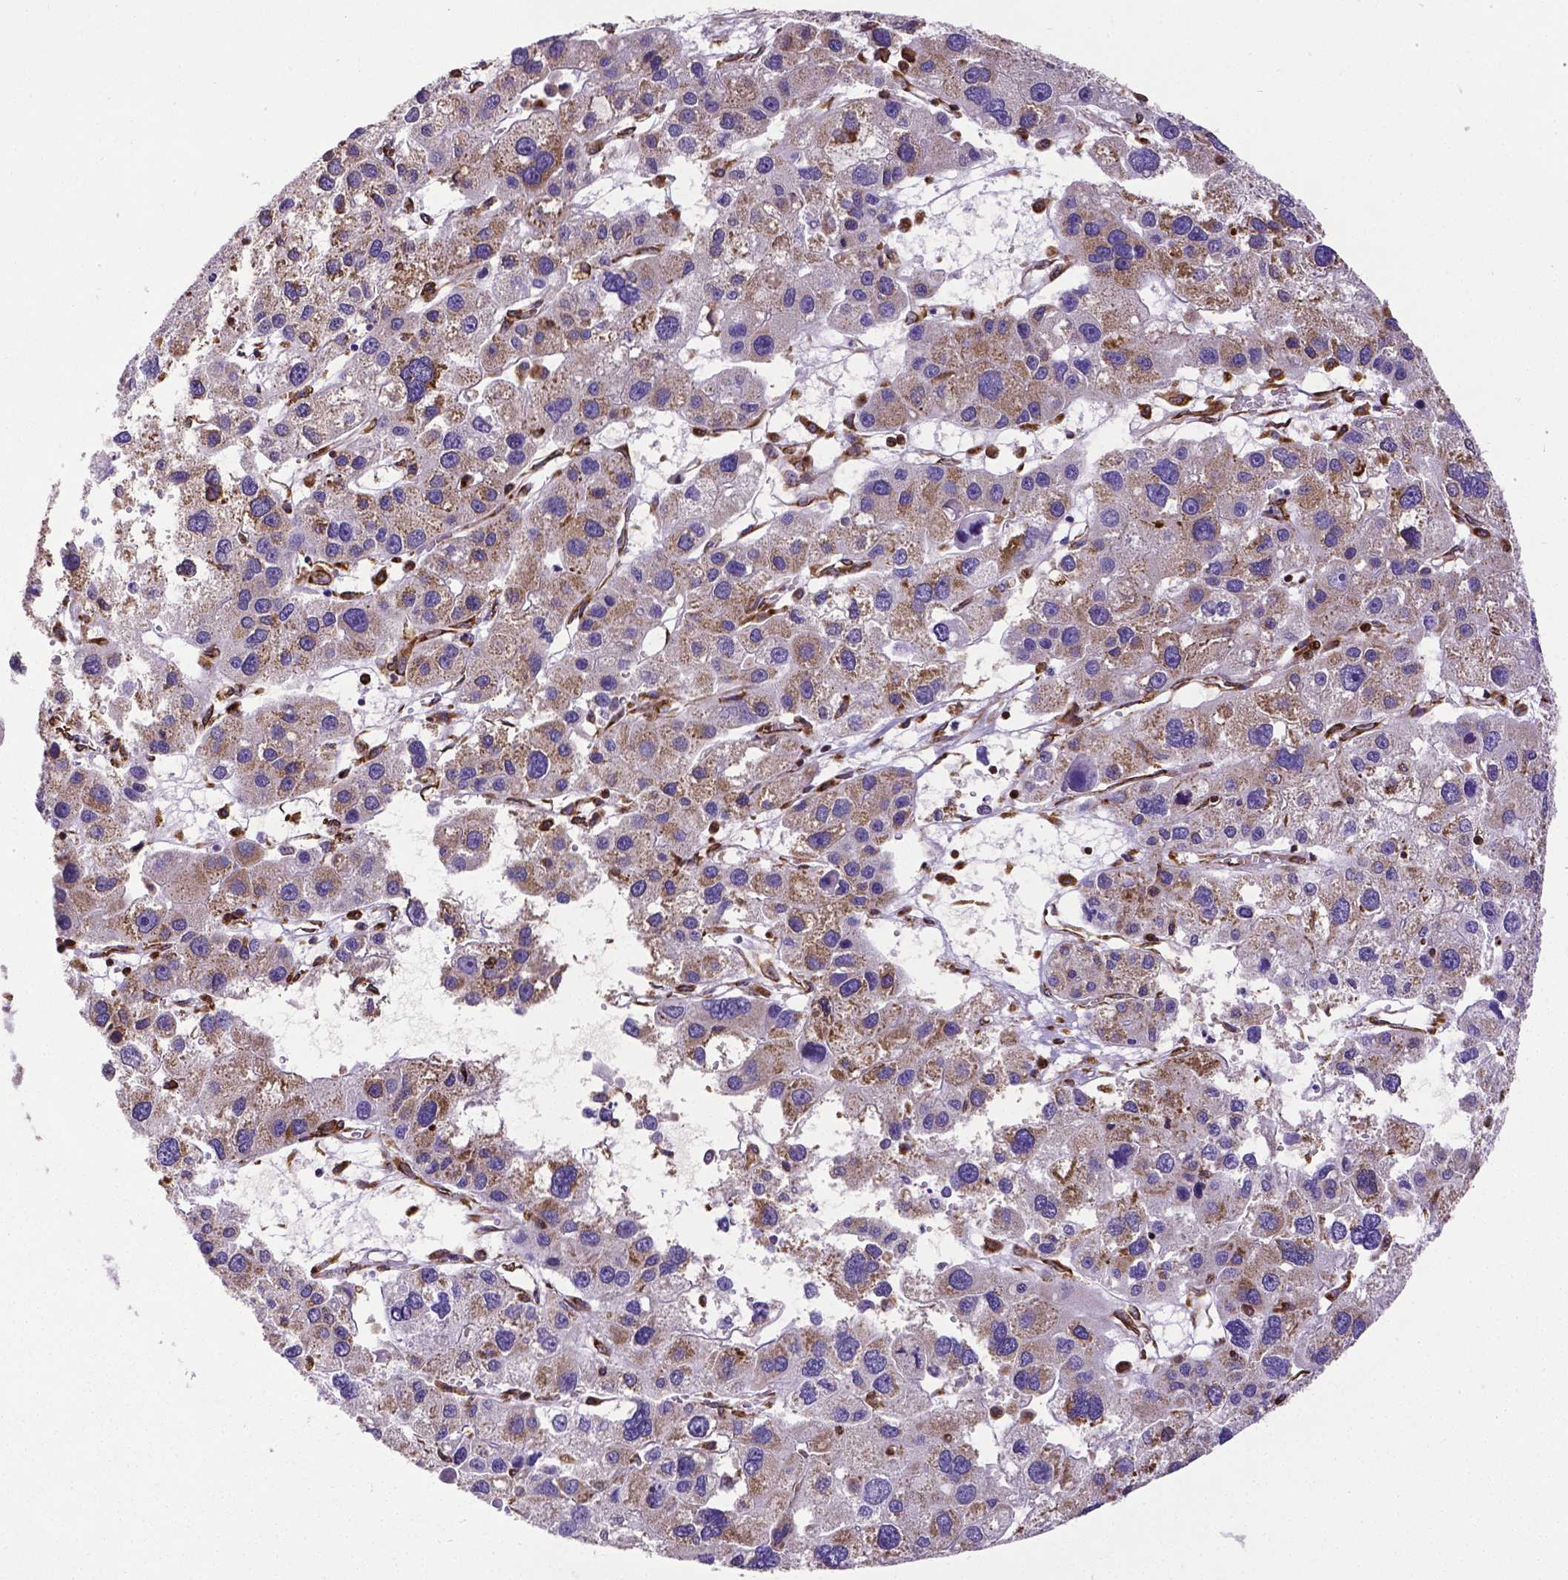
{"staining": {"intensity": "moderate", "quantity": "25%-75%", "location": "cytoplasmic/membranous"}, "tissue": "liver cancer", "cell_type": "Tumor cells", "image_type": "cancer", "snomed": [{"axis": "morphology", "description": "Carcinoma, Hepatocellular, NOS"}, {"axis": "topography", "description": "Liver"}], "caption": "Approximately 25%-75% of tumor cells in human liver cancer exhibit moderate cytoplasmic/membranous protein positivity as visualized by brown immunohistochemical staining.", "gene": "MTDH", "patient": {"sex": "male", "age": 73}}